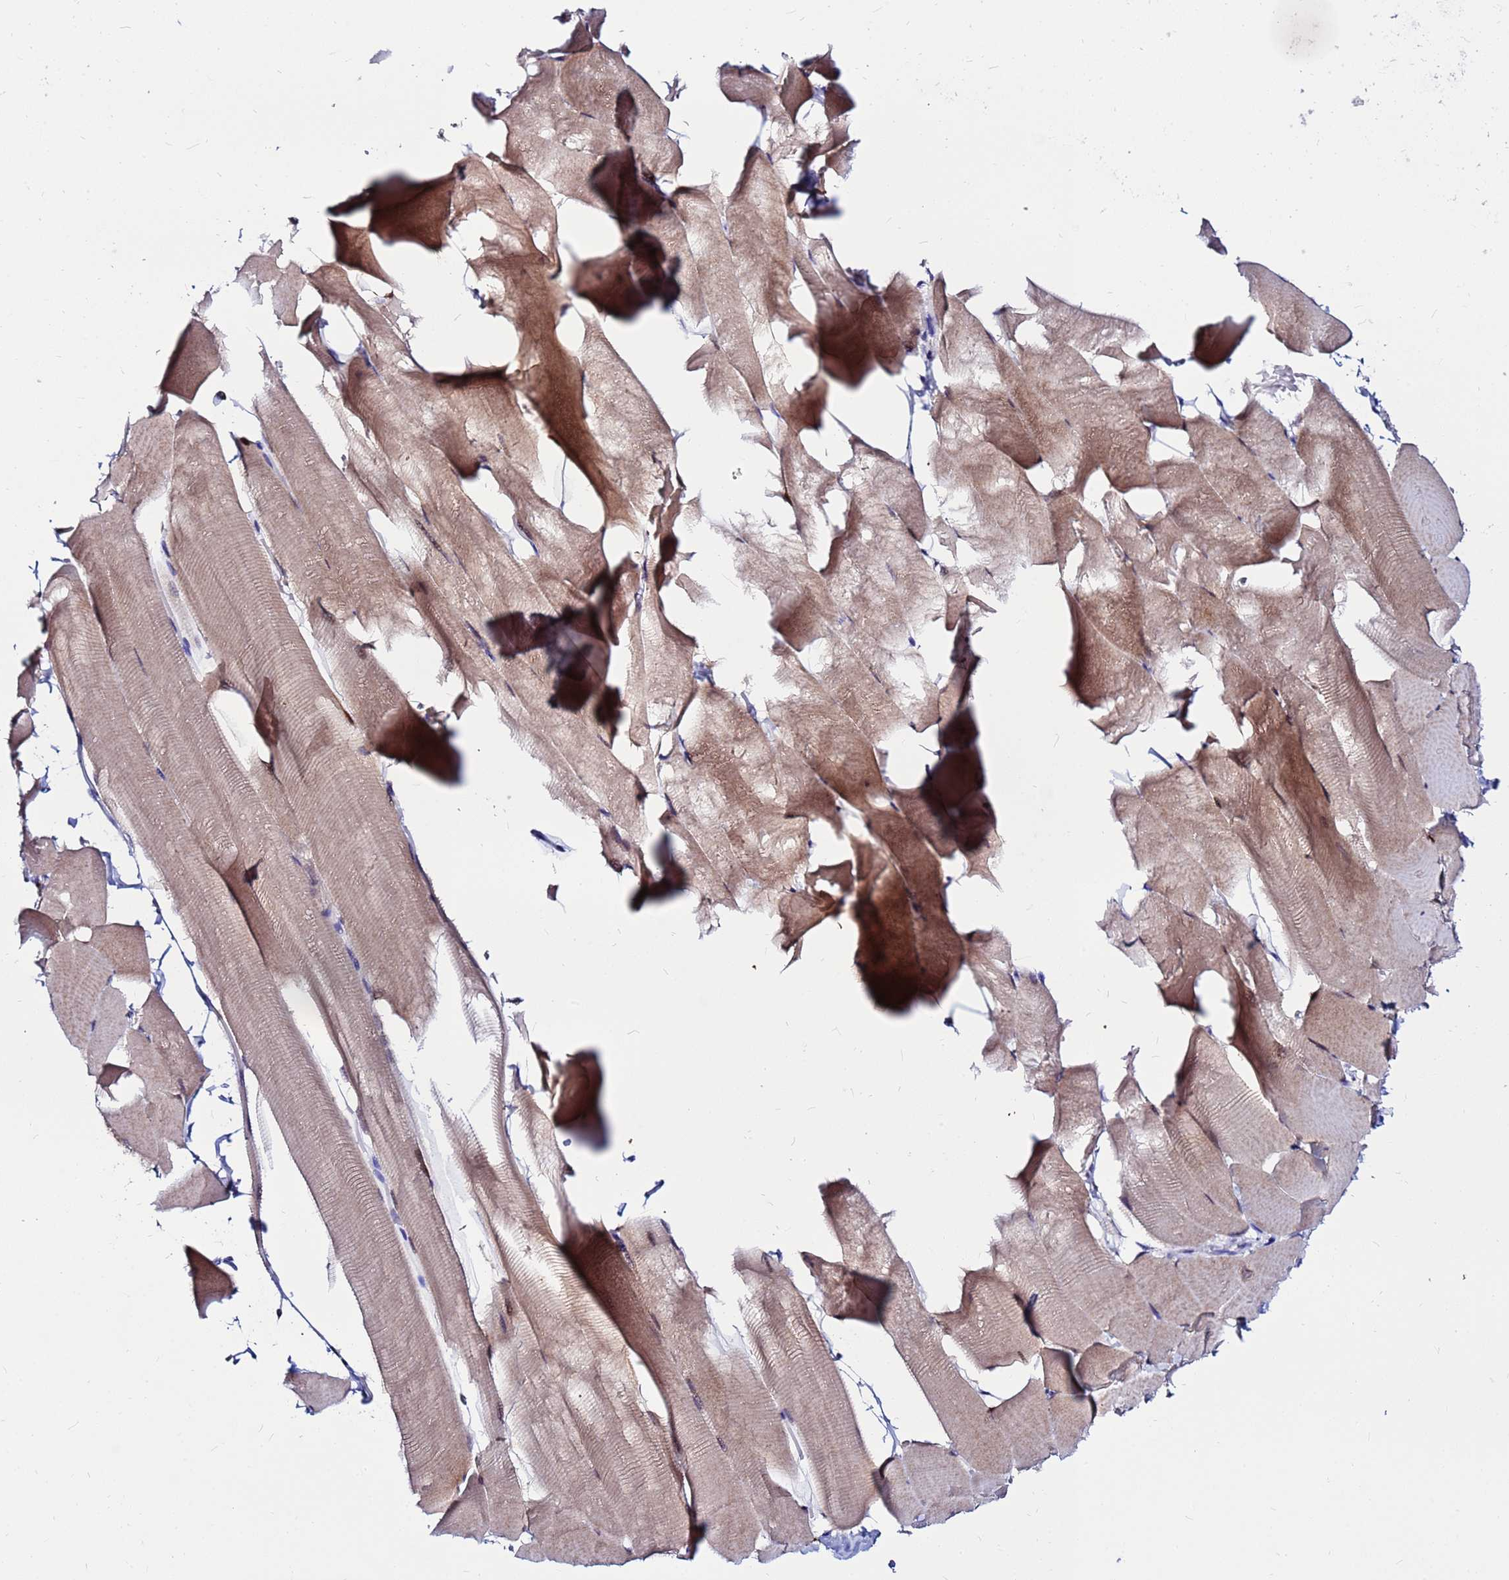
{"staining": {"intensity": "weak", "quantity": "25%-75%", "location": "cytoplasmic/membranous"}, "tissue": "skeletal muscle", "cell_type": "Myocytes", "image_type": "normal", "snomed": [{"axis": "morphology", "description": "Normal tissue, NOS"}, {"axis": "topography", "description": "Skeletal muscle"}], "caption": "An image of human skeletal muscle stained for a protein exhibits weak cytoplasmic/membranous brown staining in myocytes. (DAB IHC with brightfield microscopy, high magnification).", "gene": "PPP1R14C", "patient": {"sex": "male", "age": 25}}